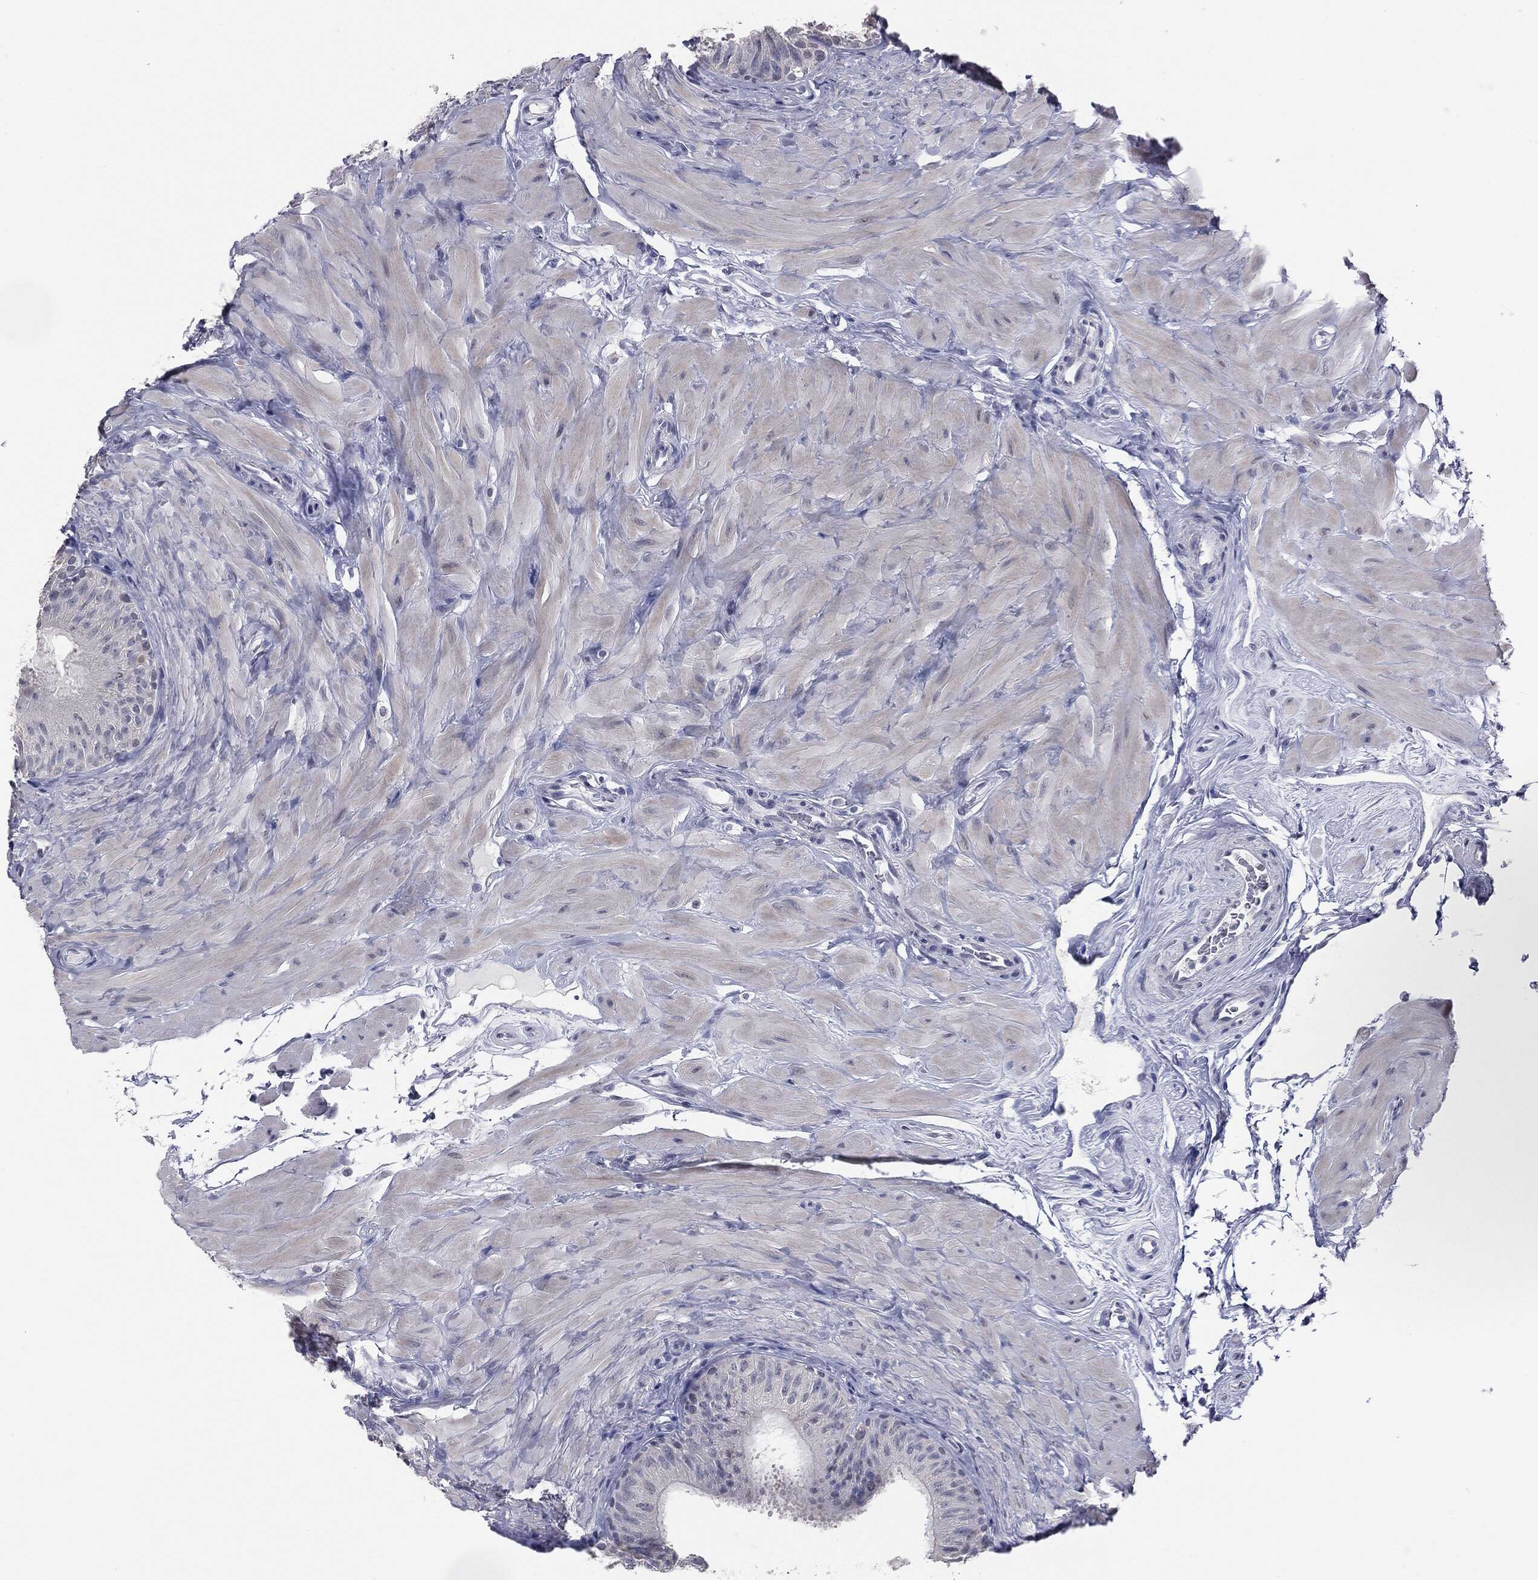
{"staining": {"intensity": "negative", "quantity": "none", "location": "none"}, "tissue": "epididymis", "cell_type": "Glandular cells", "image_type": "normal", "snomed": [{"axis": "morphology", "description": "Normal tissue, NOS"}, {"axis": "topography", "description": "Epididymis"}], "caption": "Immunohistochemical staining of normal human epididymis exhibits no significant staining in glandular cells. The staining was performed using DAB (3,3'-diaminobenzidine) to visualize the protein expression in brown, while the nuclei were stained in blue with hematoxylin (Magnification: 20x).", "gene": "DMKN", "patient": {"sex": "male", "age": 34}}